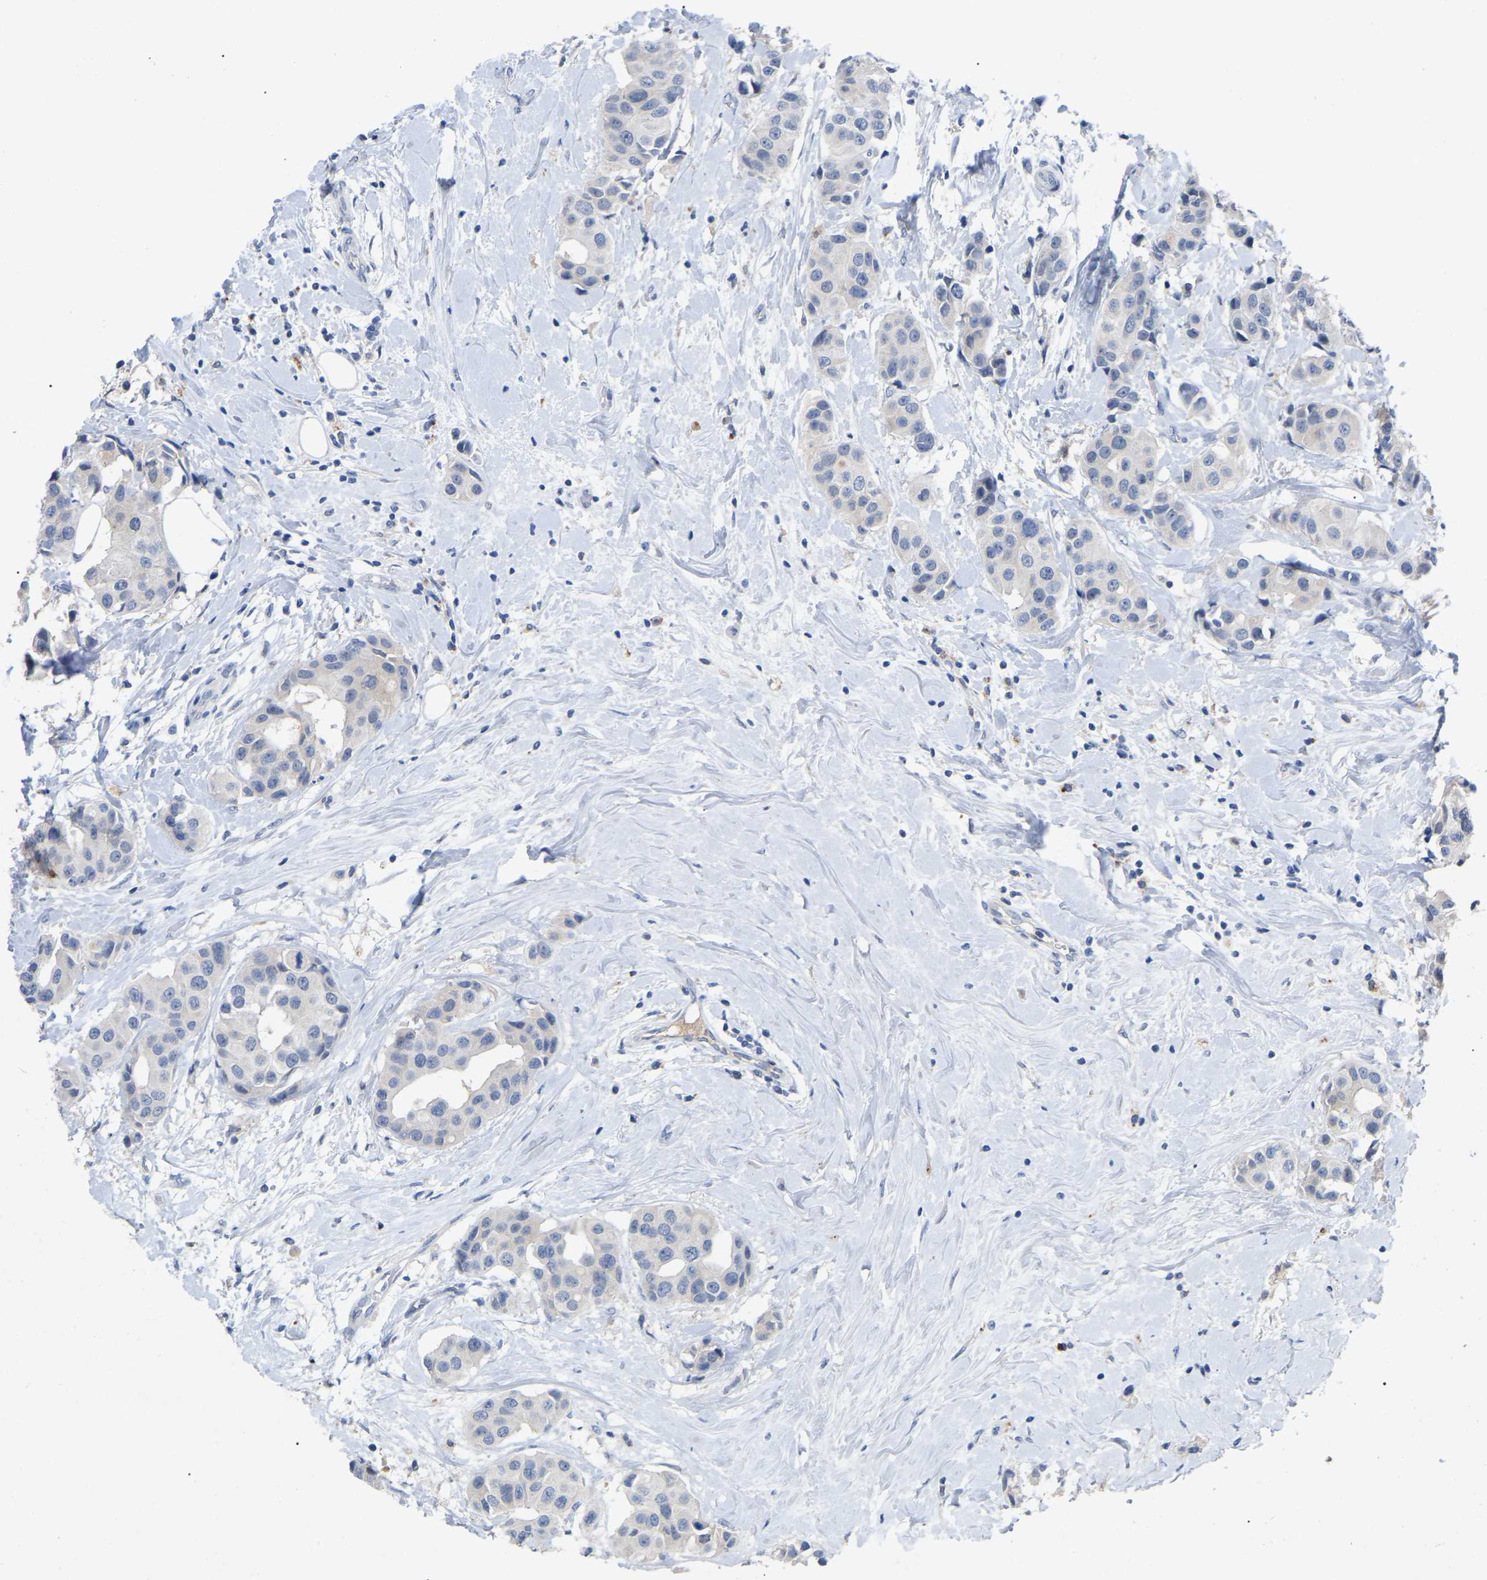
{"staining": {"intensity": "negative", "quantity": "none", "location": "none"}, "tissue": "breast cancer", "cell_type": "Tumor cells", "image_type": "cancer", "snomed": [{"axis": "morphology", "description": "Normal tissue, NOS"}, {"axis": "morphology", "description": "Duct carcinoma"}, {"axis": "topography", "description": "Breast"}], "caption": "High magnification brightfield microscopy of breast cancer (invasive ductal carcinoma) stained with DAB (brown) and counterstained with hematoxylin (blue): tumor cells show no significant staining.", "gene": "SMPD2", "patient": {"sex": "female", "age": 39}}